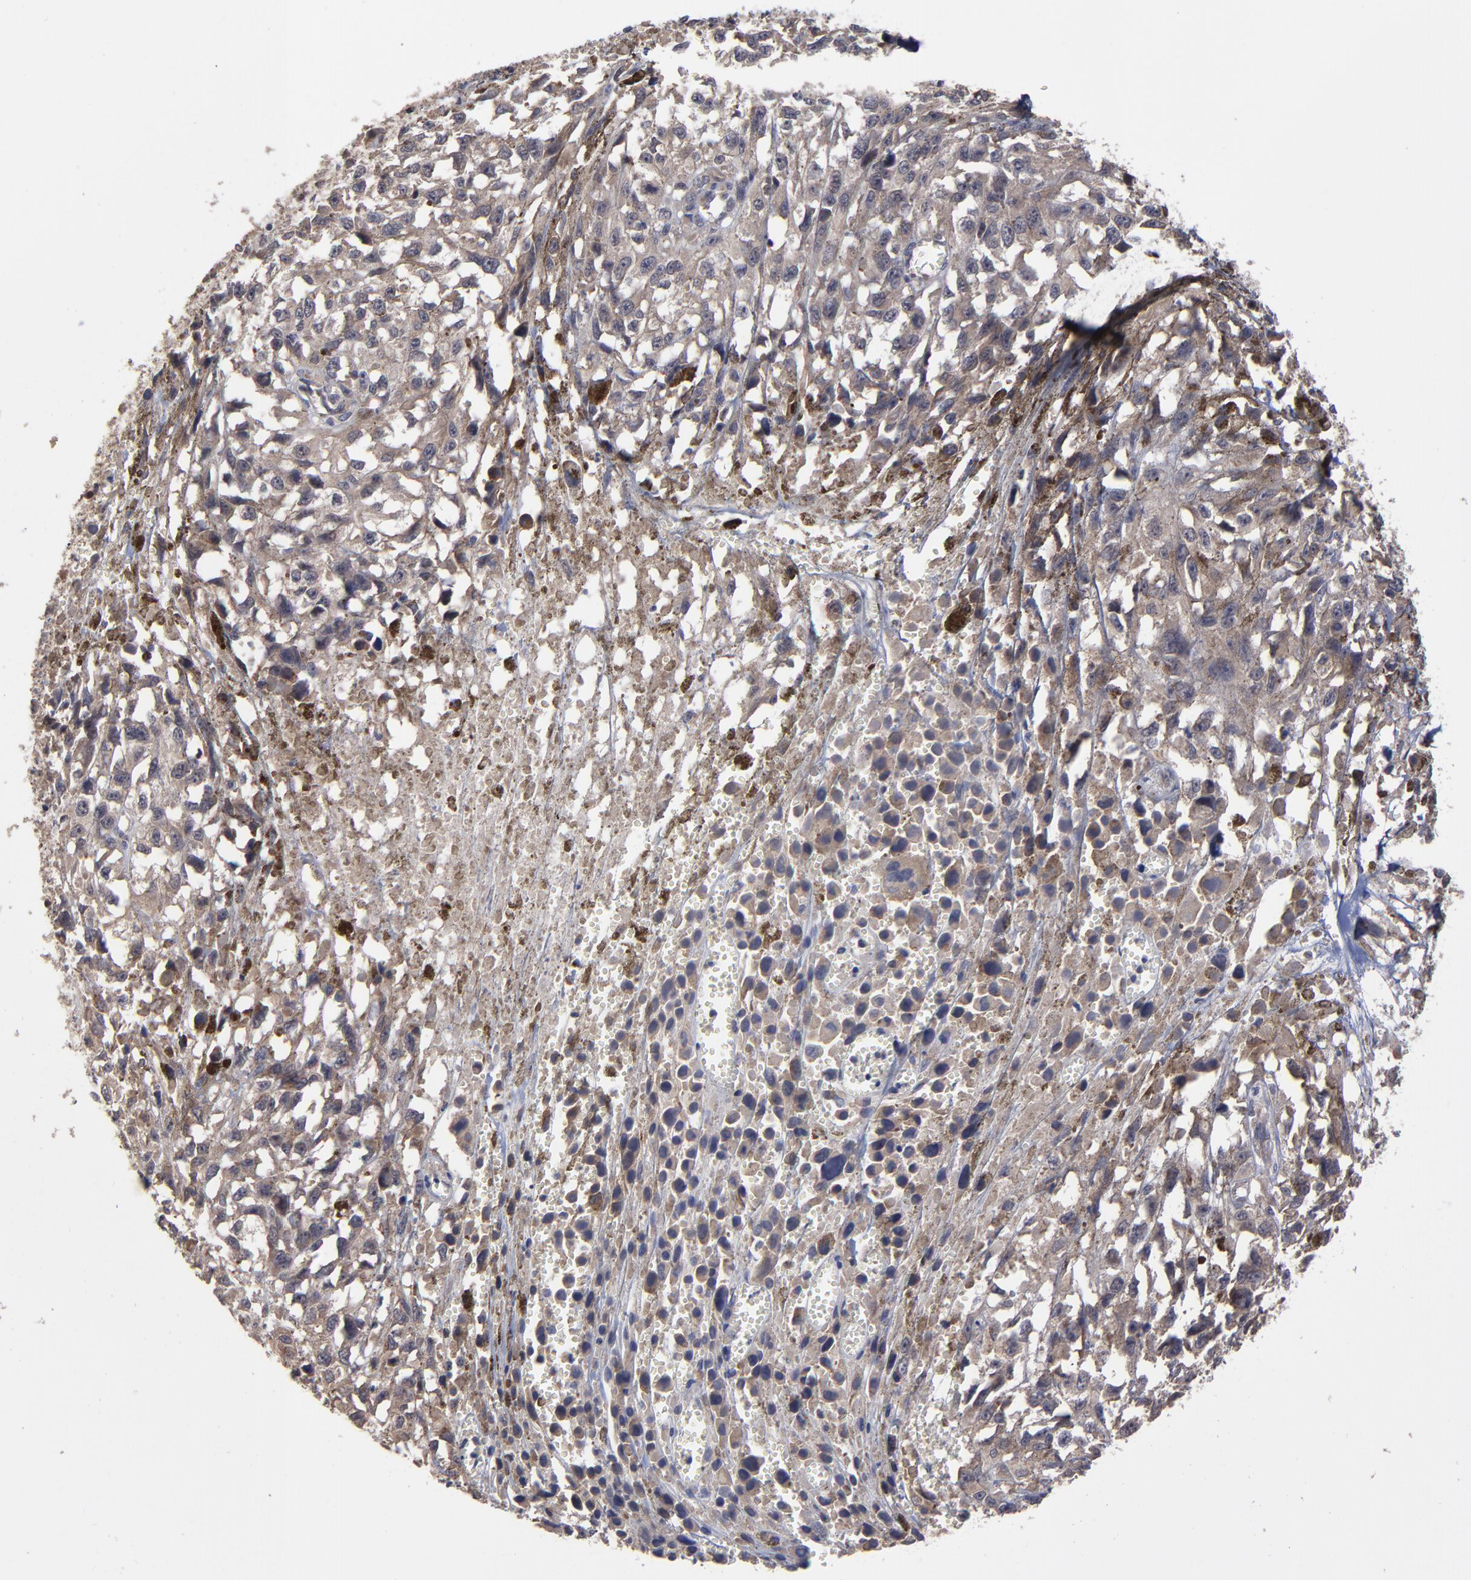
{"staining": {"intensity": "moderate", "quantity": ">75%", "location": "cytoplasmic/membranous"}, "tissue": "melanoma", "cell_type": "Tumor cells", "image_type": "cancer", "snomed": [{"axis": "morphology", "description": "Malignant melanoma, Metastatic site"}, {"axis": "topography", "description": "Lymph node"}], "caption": "Malignant melanoma (metastatic site) stained for a protein demonstrates moderate cytoplasmic/membranous positivity in tumor cells.", "gene": "ZNF780B", "patient": {"sex": "male", "age": 59}}